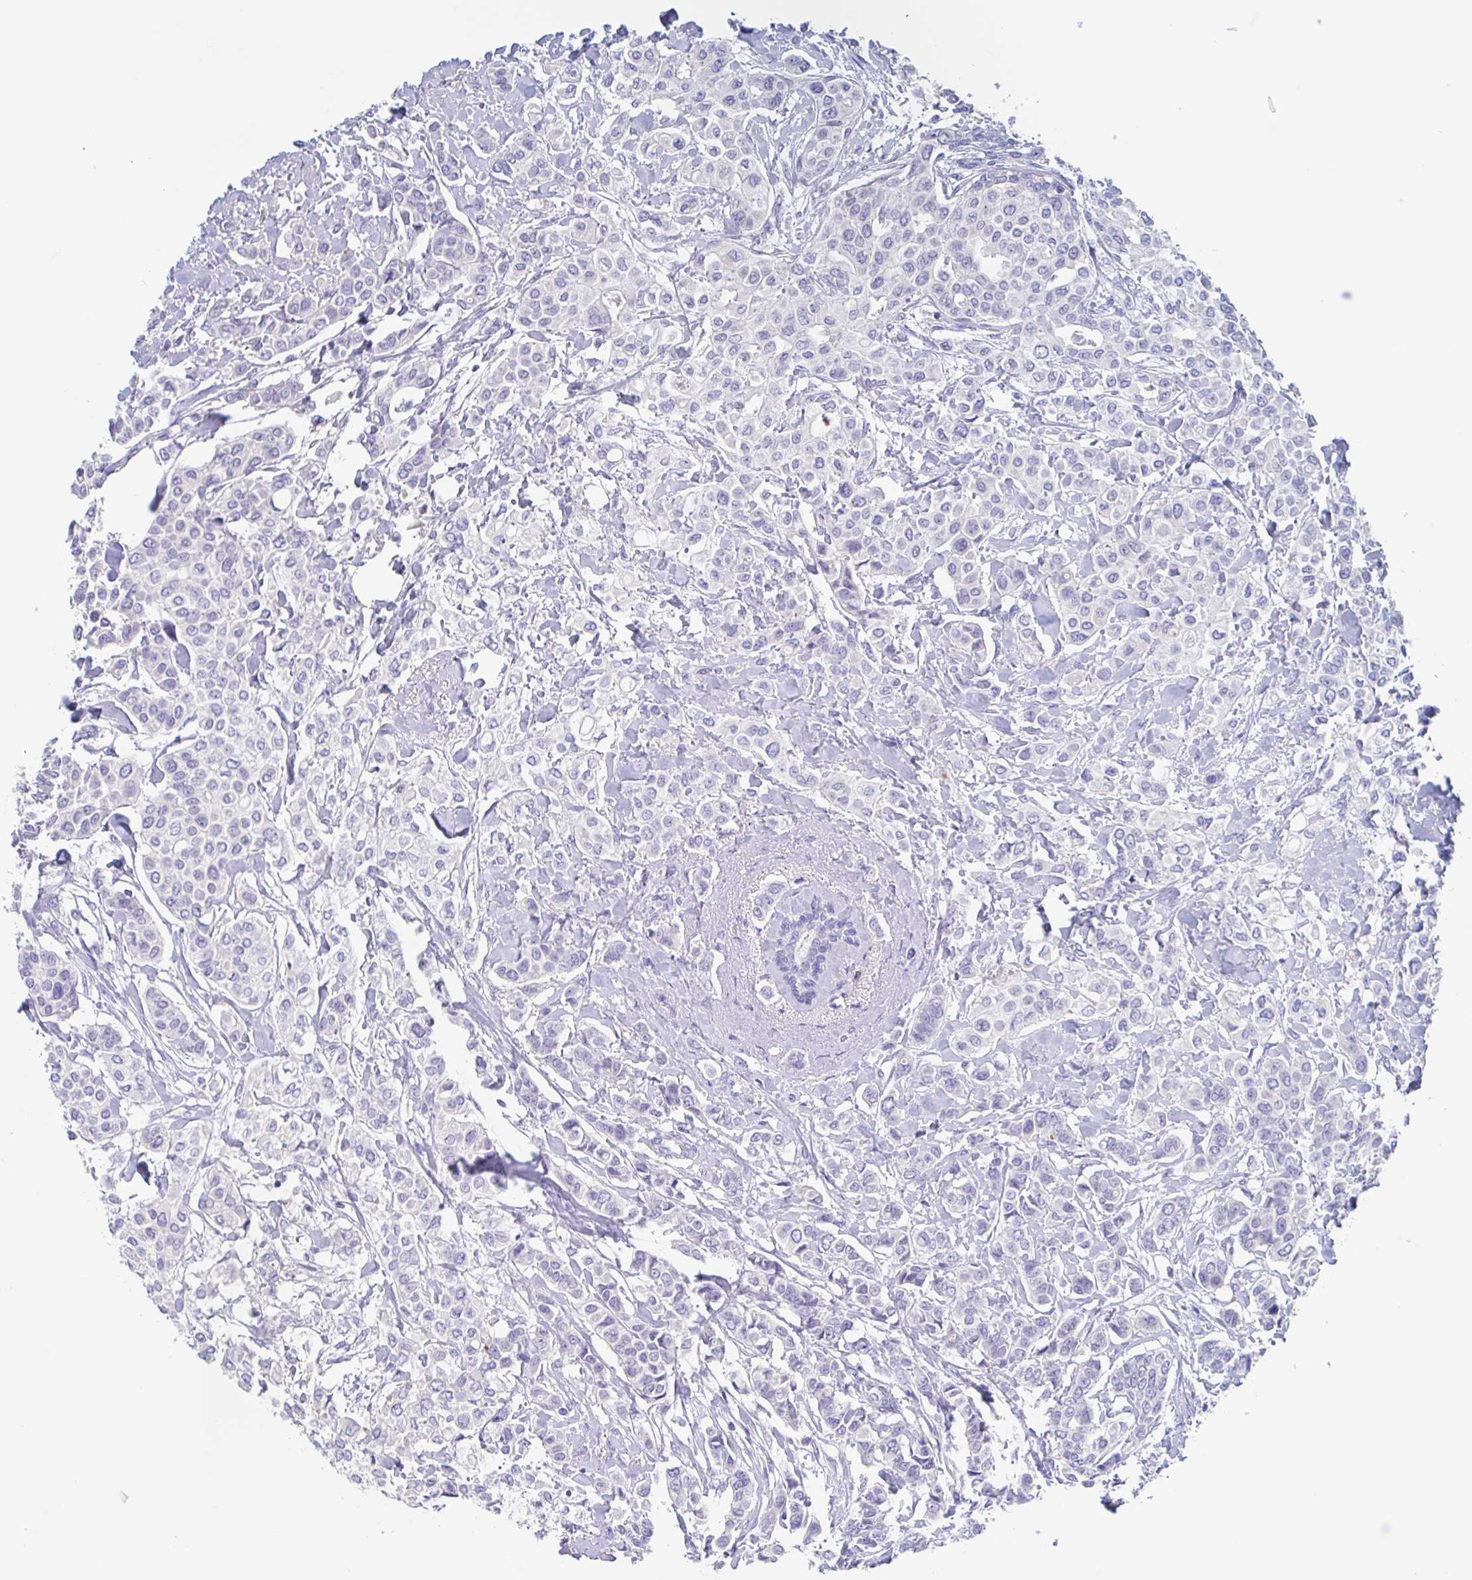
{"staining": {"intensity": "negative", "quantity": "none", "location": "none"}, "tissue": "breast cancer", "cell_type": "Tumor cells", "image_type": "cancer", "snomed": [{"axis": "morphology", "description": "Lobular carcinoma"}, {"axis": "topography", "description": "Breast"}], "caption": "The micrograph shows no significant expression in tumor cells of breast cancer (lobular carcinoma).", "gene": "NOXRED1", "patient": {"sex": "female", "age": 51}}